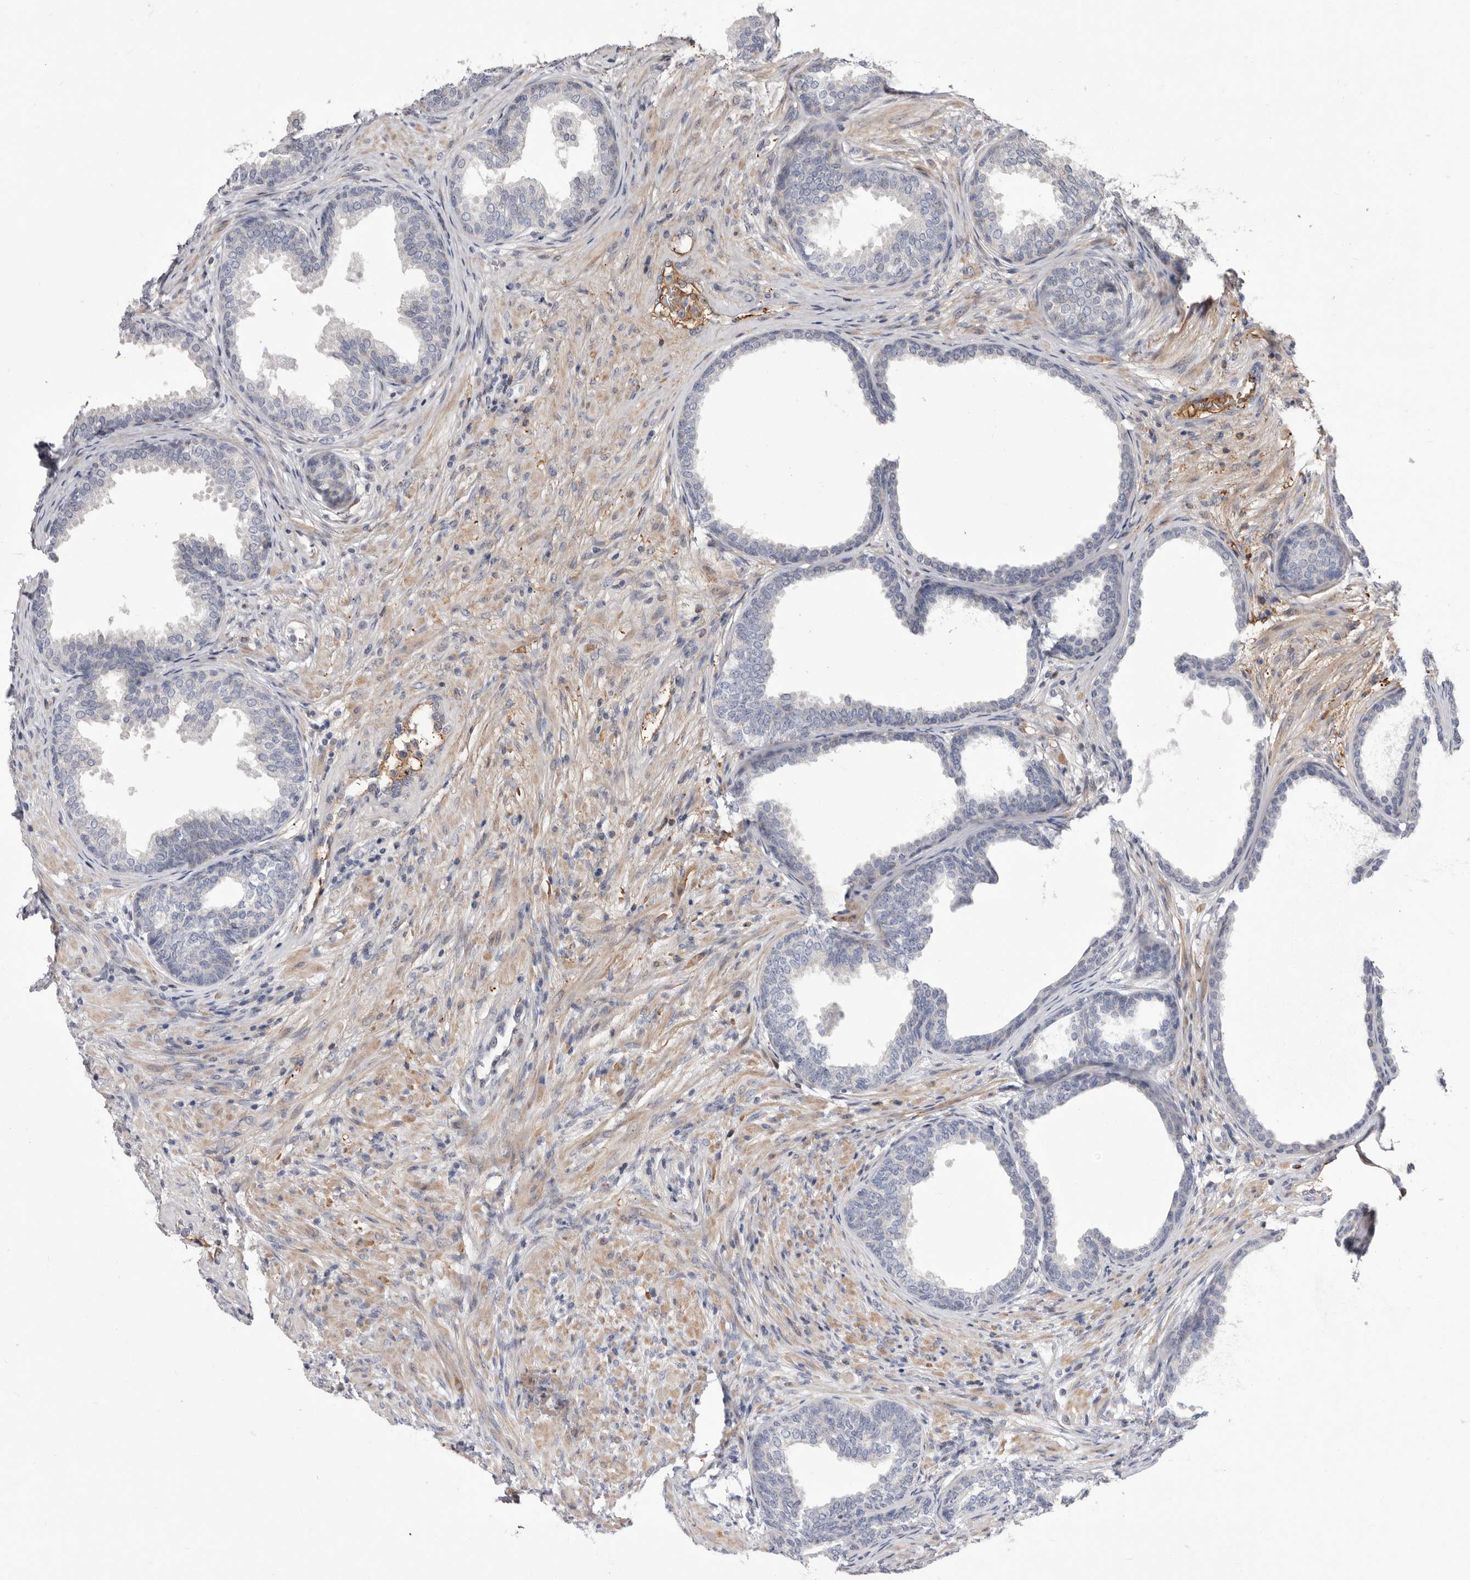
{"staining": {"intensity": "negative", "quantity": "none", "location": "none"}, "tissue": "prostate", "cell_type": "Glandular cells", "image_type": "normal", "snomed": [{"axis": "morphology", "description": "Normal tissue, NOS"}, {"axis": "topography", "description": "Prostate"}], "caption": "IHC of unremarkable human prostate shows no positivity in glandular cells.", "gene": "NUBPL", "patient": {"sex": "male", "age": 76}}